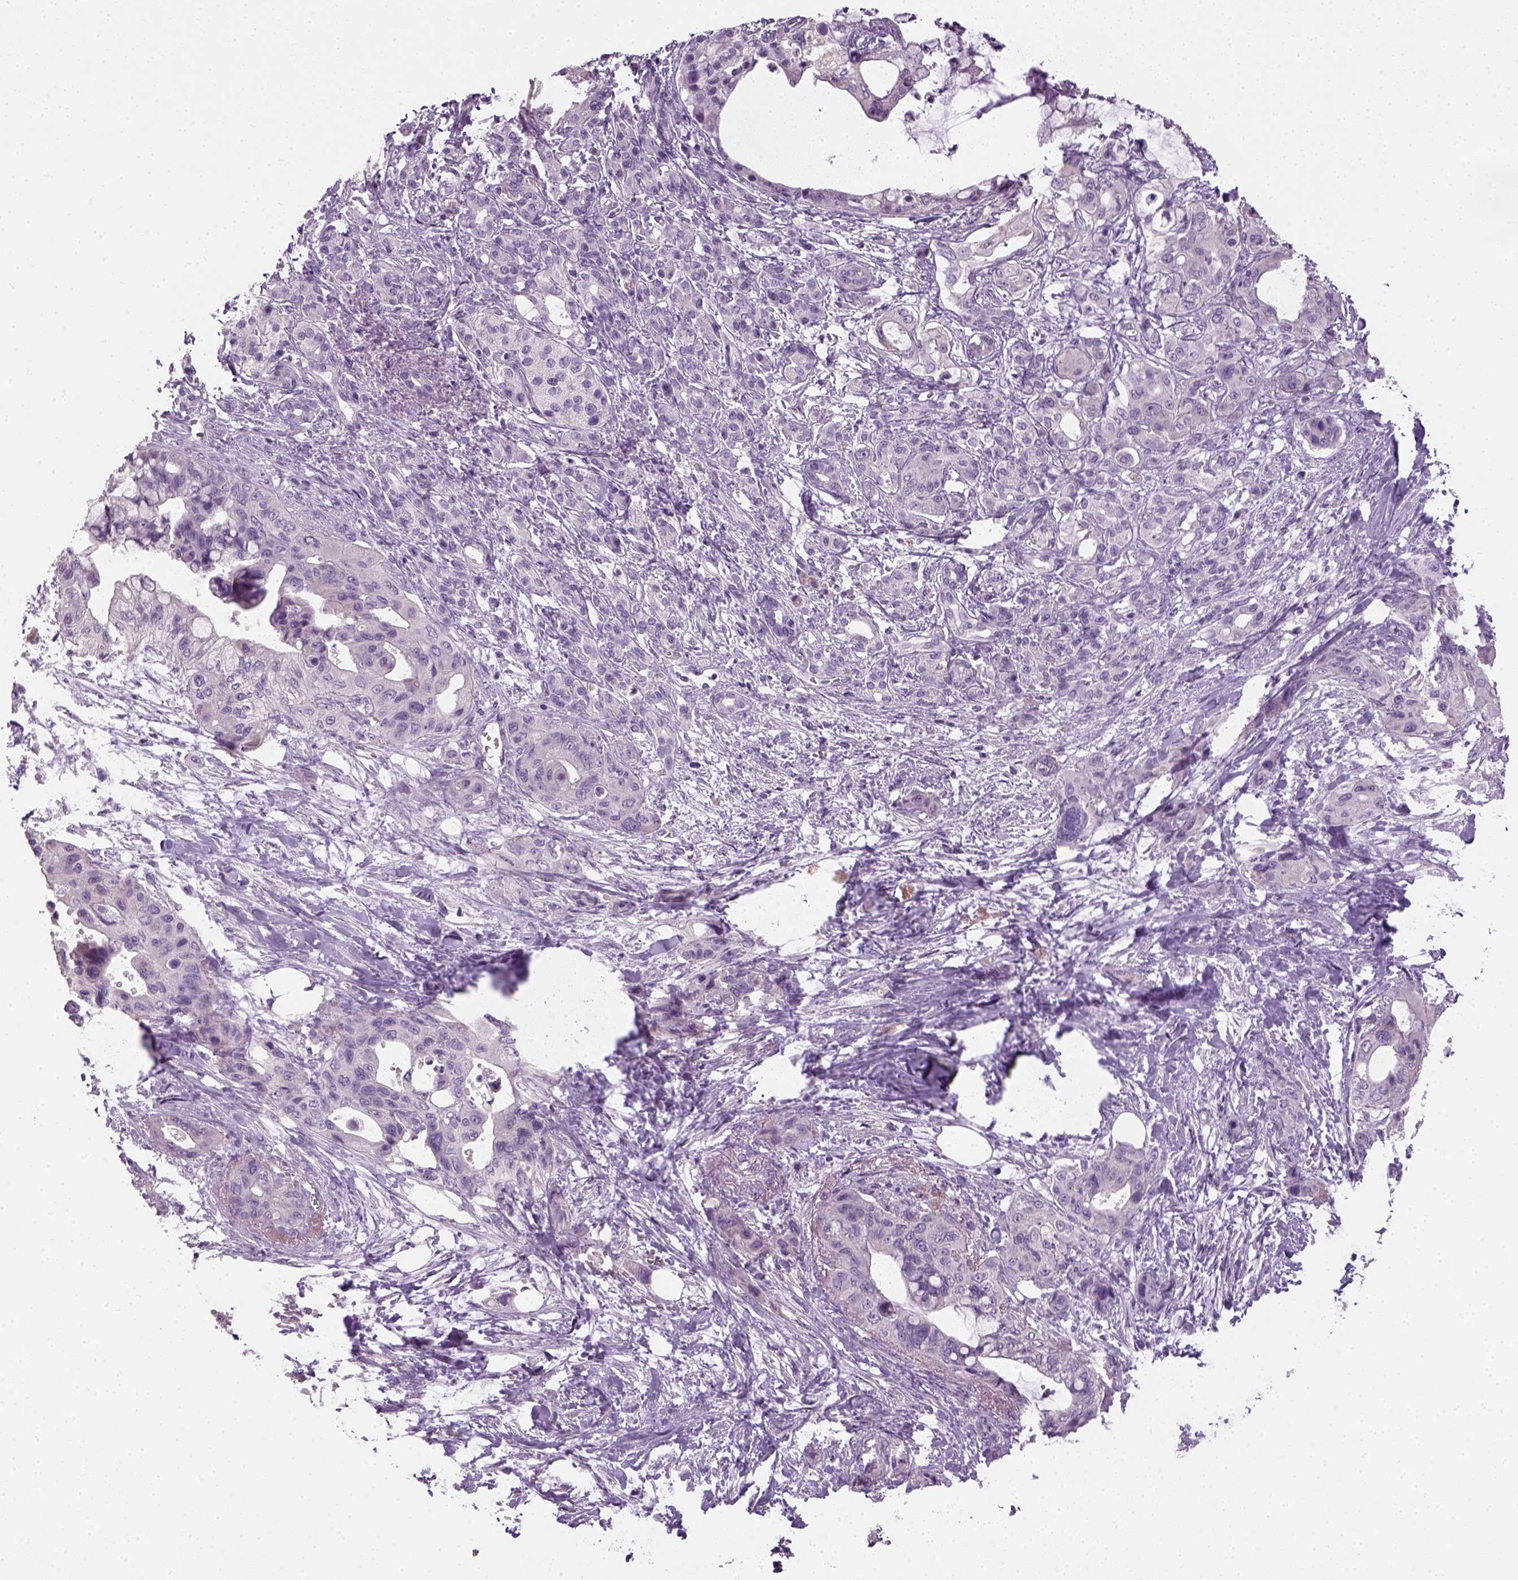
{"staining": {"intensity": "negative", "quantity": "none", "location": "none"}, "tissue": "pancreatic cancer", "cell_type": "Tumor cells", "image_type": "cancer", "snomed": [{"axis": "morphology", "description": "Adenocarcinoma, NOS"}, {"axis": "topography", "description": "Pancreas"}], "caption": "Immunohistochemistry (IHC) of human adenocarcinoma (pancreatic) demonstrates no positivity in tumor cells.", "gene": "ELOVL3", "patient": {"sex": "male", "age": 71}}